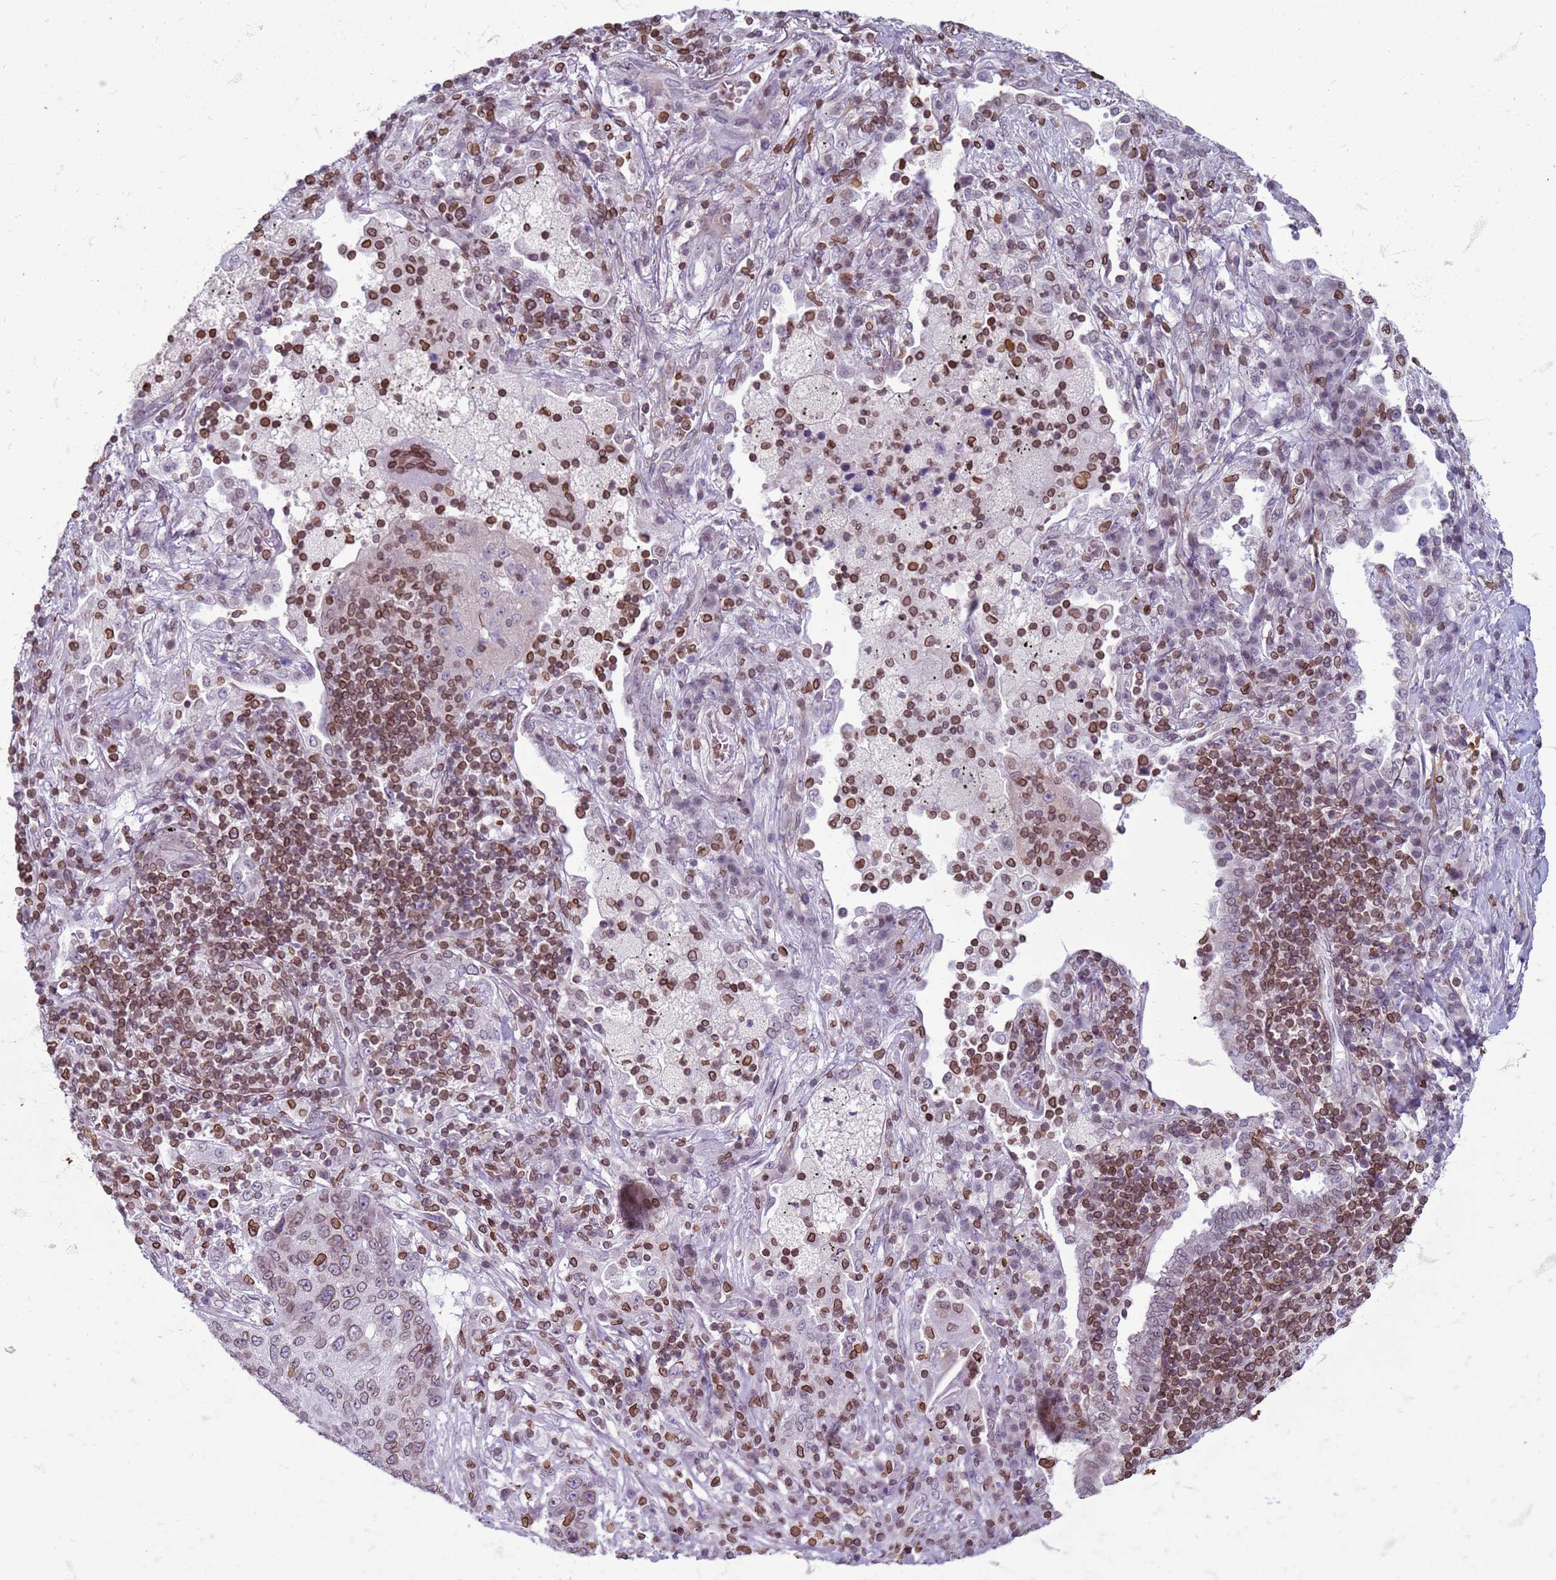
{"staining": {"intensity": "moderate", "quantity": "25%-75%", "location": "cytoplasmic/membranous,nuclear"}, "tissue": "lung cancer", "cell_type": "Tumor cells", "image_type": "cancer", "snomed": [{"axis": "morphology", "description": "Squamous cell carcinoma, NOS"}, {"axis": "topography", "description": "Lung"}], "caption": "The image reveals immunohistochemical staining of lung squamous cell carcinoma. There is moderate cytoplasmic/membranous and nuclear expression is seen in about 25%-75% of tumor cells.", "gene": "METTL25B", "patient": {"sex": "female", "age": 63}}